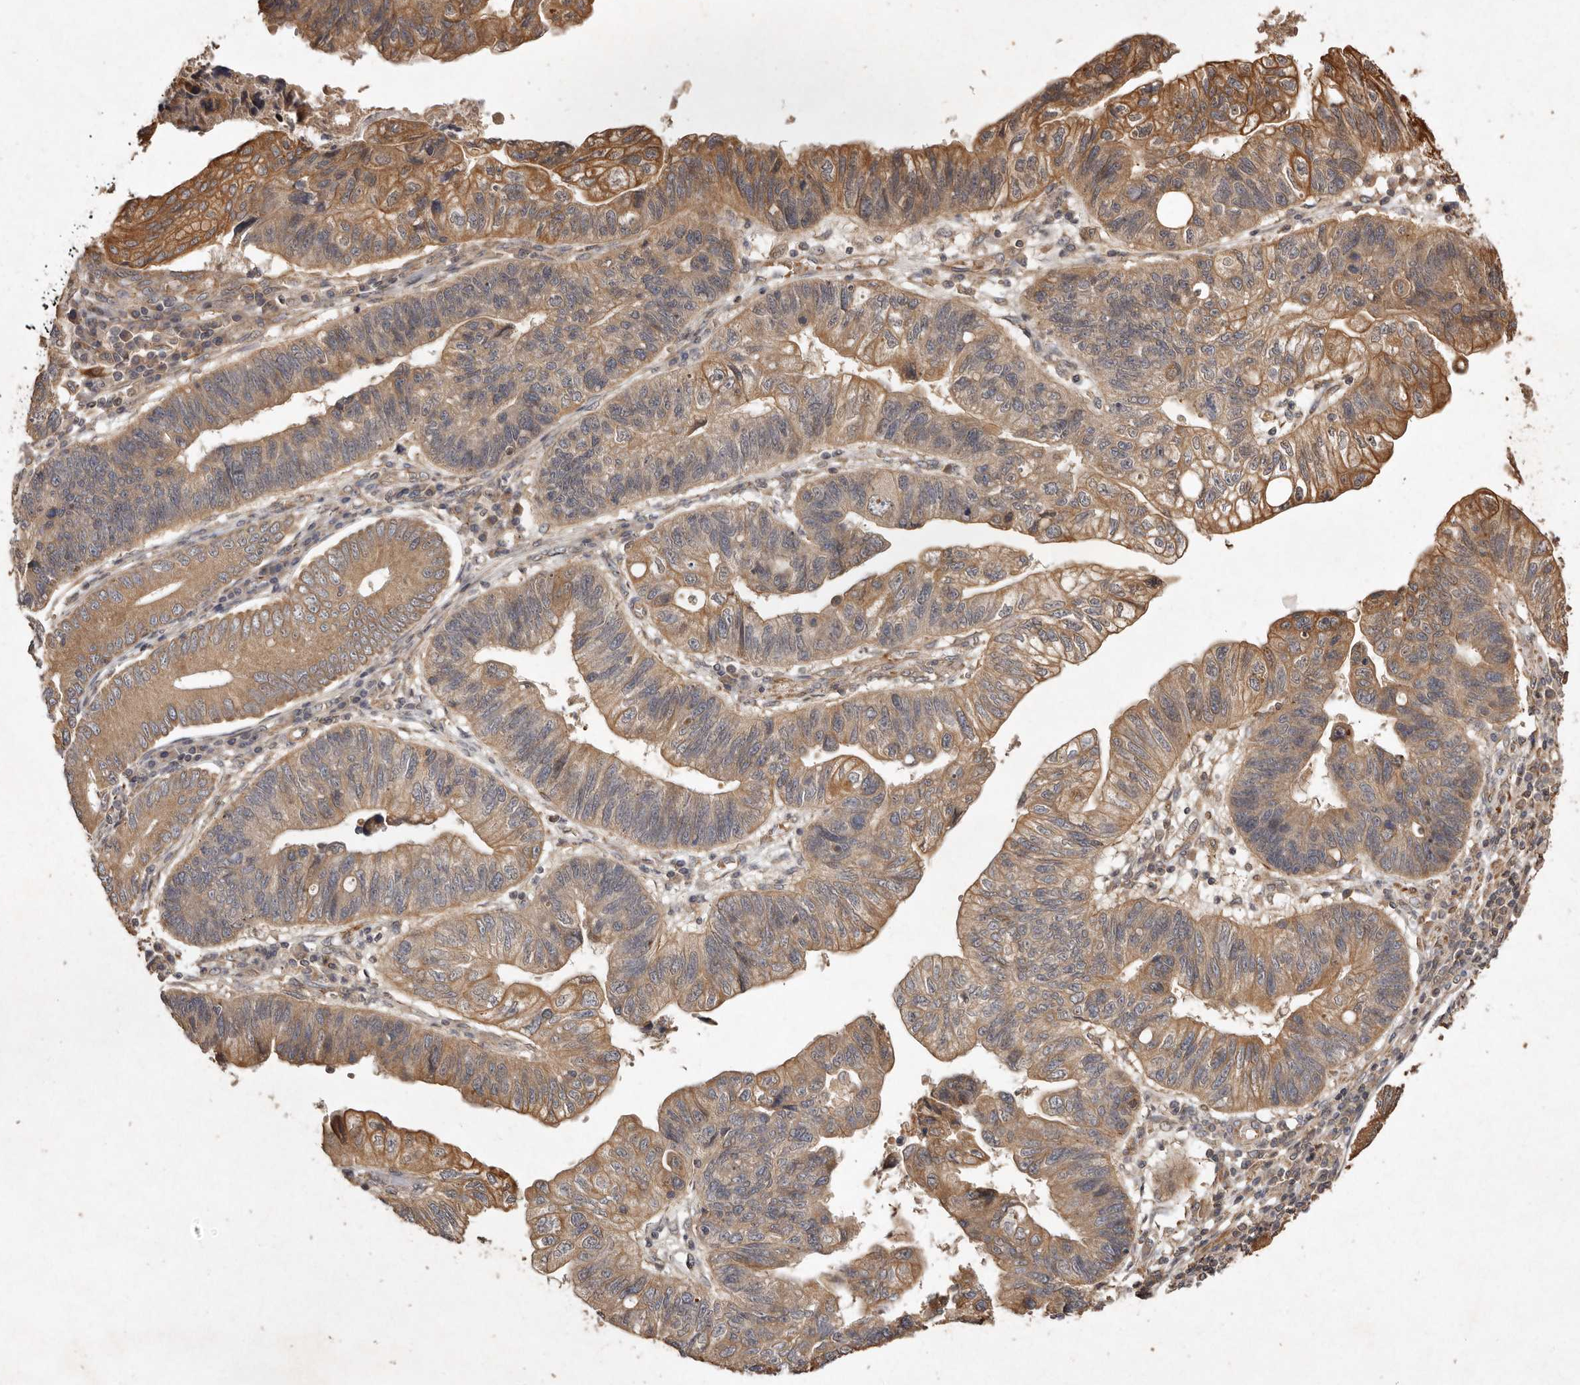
{"staining": {"intensity": "moderate", "quantity": ">75%", "location": "cytoplasmic/membranous"}, "tissue": "stomach cancer", "cell_type": "Tumor cells", "image_type": "cancer", "snomed": [{"axis": "morphology", "description": "Adenocarcinoma, NOS"}, {"axis": "topography", "description": "Stomach"}], "caption": "IHC of adenocarcinoma (stomach) demonstrates medium levels of moderate cytoplasmic/membranous expression in about >75% of tumor cells.", "gene": "SEMA3A", "patient": {"sex": "male", "age": 59}}